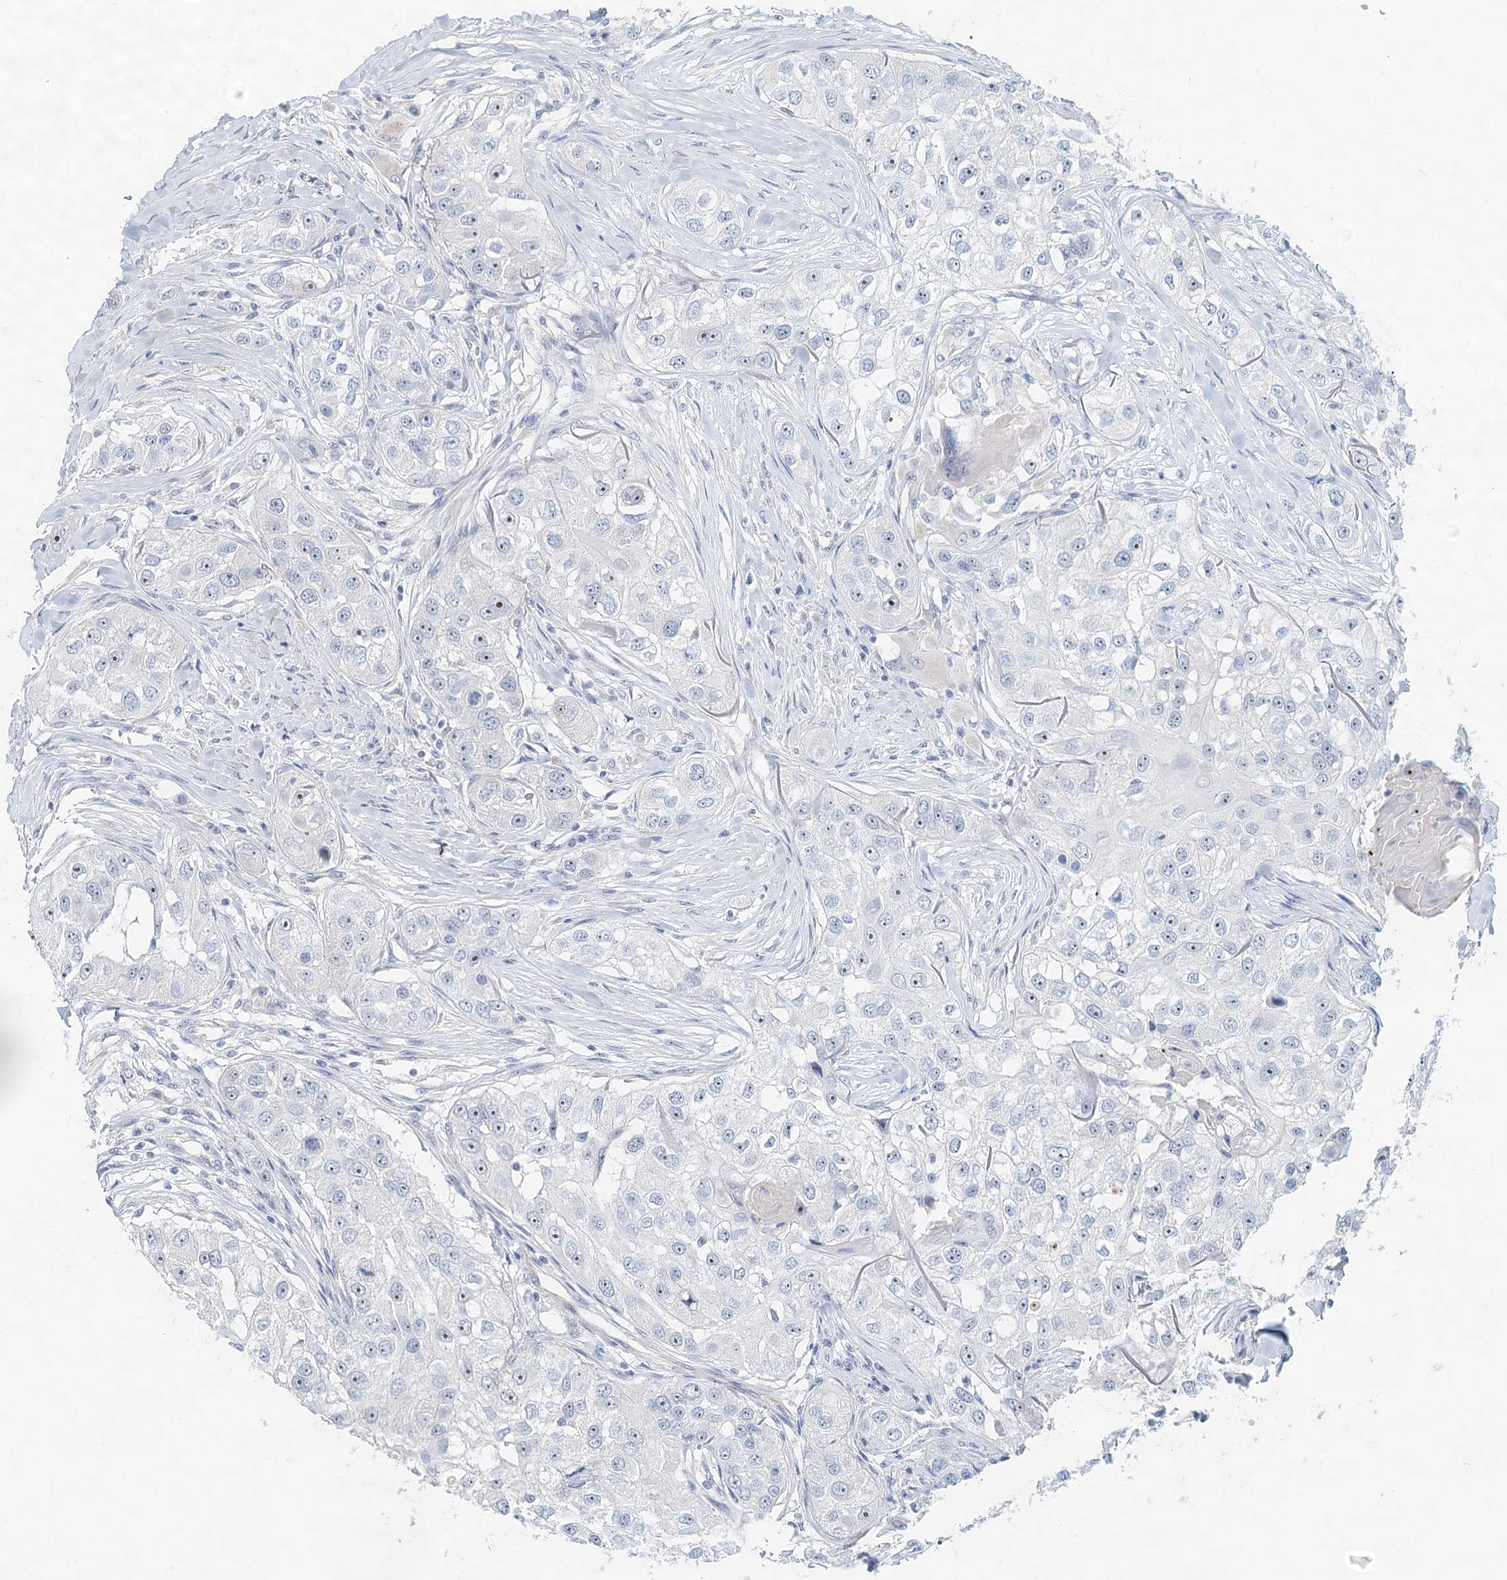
{"staining": {"intensity": "moderate", "quantity": "<25%", "location": "nuclear"}, "tissue": "head and neck cancer", "cell_type": "Tumor cells", "image_type": "cancer", "snomed": [{"axis": "morphology", "description": "Normal tissue, NOS"}, {"axis": "morphology", "description": "Squamous cell carcinoma, NOS"}, {"axis": "topography", "description": "Skeletal muscle"}, {"axis": "topography", "description": "Head-Neck"}], "caption": "Immunohistochemistry (IHC) (DAB (3,3'-diaminobenzidine)) staining of squamous cell carcinoma (head and neck) demonstrates moderate nuclear protein staining in about <25% of tumor cells. Ihc stains the protein of interest in brown and the nuclei are stained blue.", "gene": "RBM43", "patient": {"sex": "male", "age": 51}}